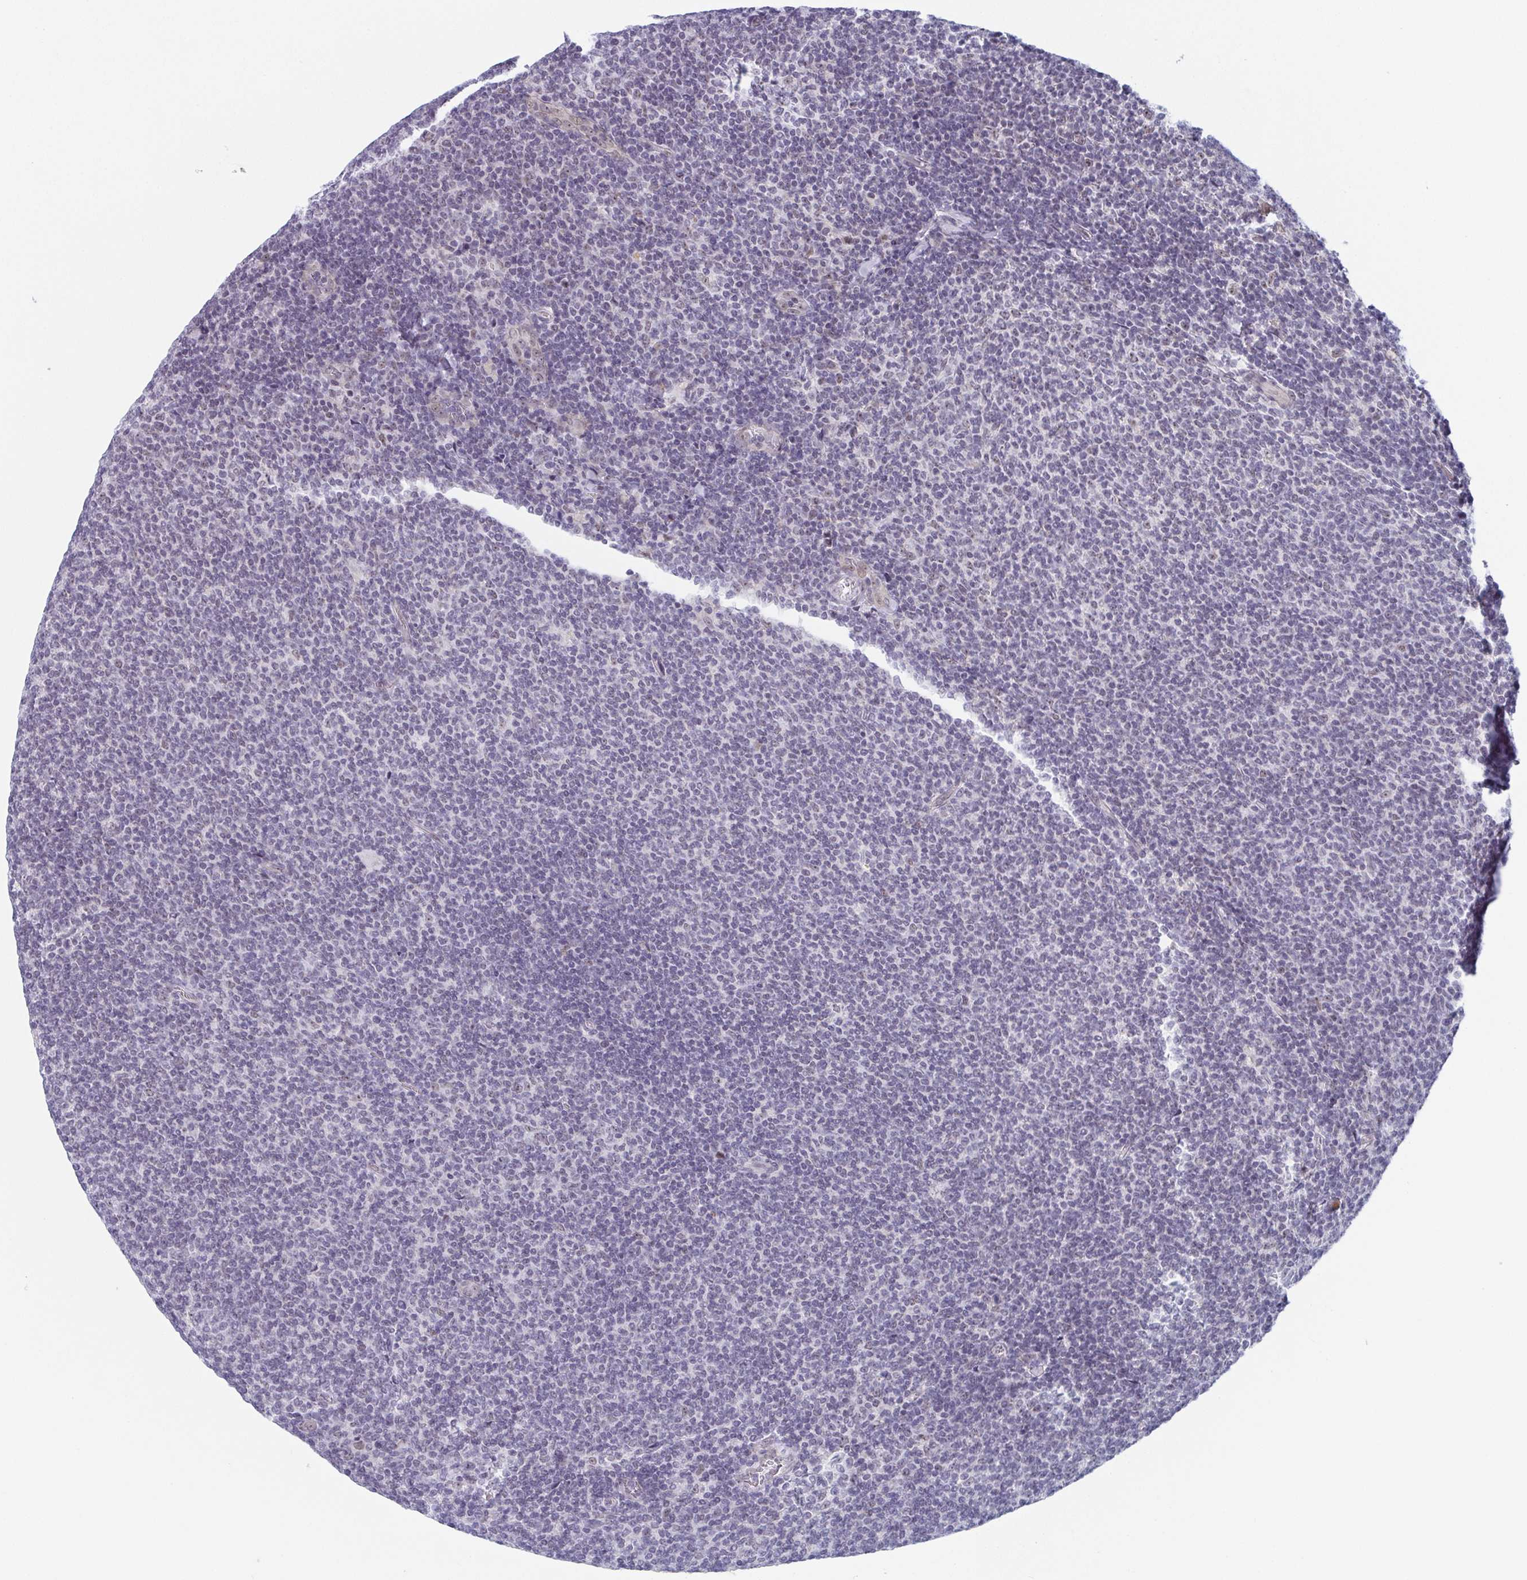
{"staining": {"intensity": "negative", "quantity": "none", "location": "none"}, "tissue": "lymphoma", "cell_type": "Tumor cells", "image_type": "cancer", "snomed": [{"axis": "morphology", "description": "Malignant lymphoma, non-Hodgkin's type, Low grade"}, {"axis": "topography", "description": "Lymph node"}], "caption": "Human malignant lymphoma, non-Hodgkin's type (low-grade) stained for a protein using IHC demonstrates no expression in tumor cells.", "gene": "EXOSC7", "patient": {"sex": "male", "age": 52}}